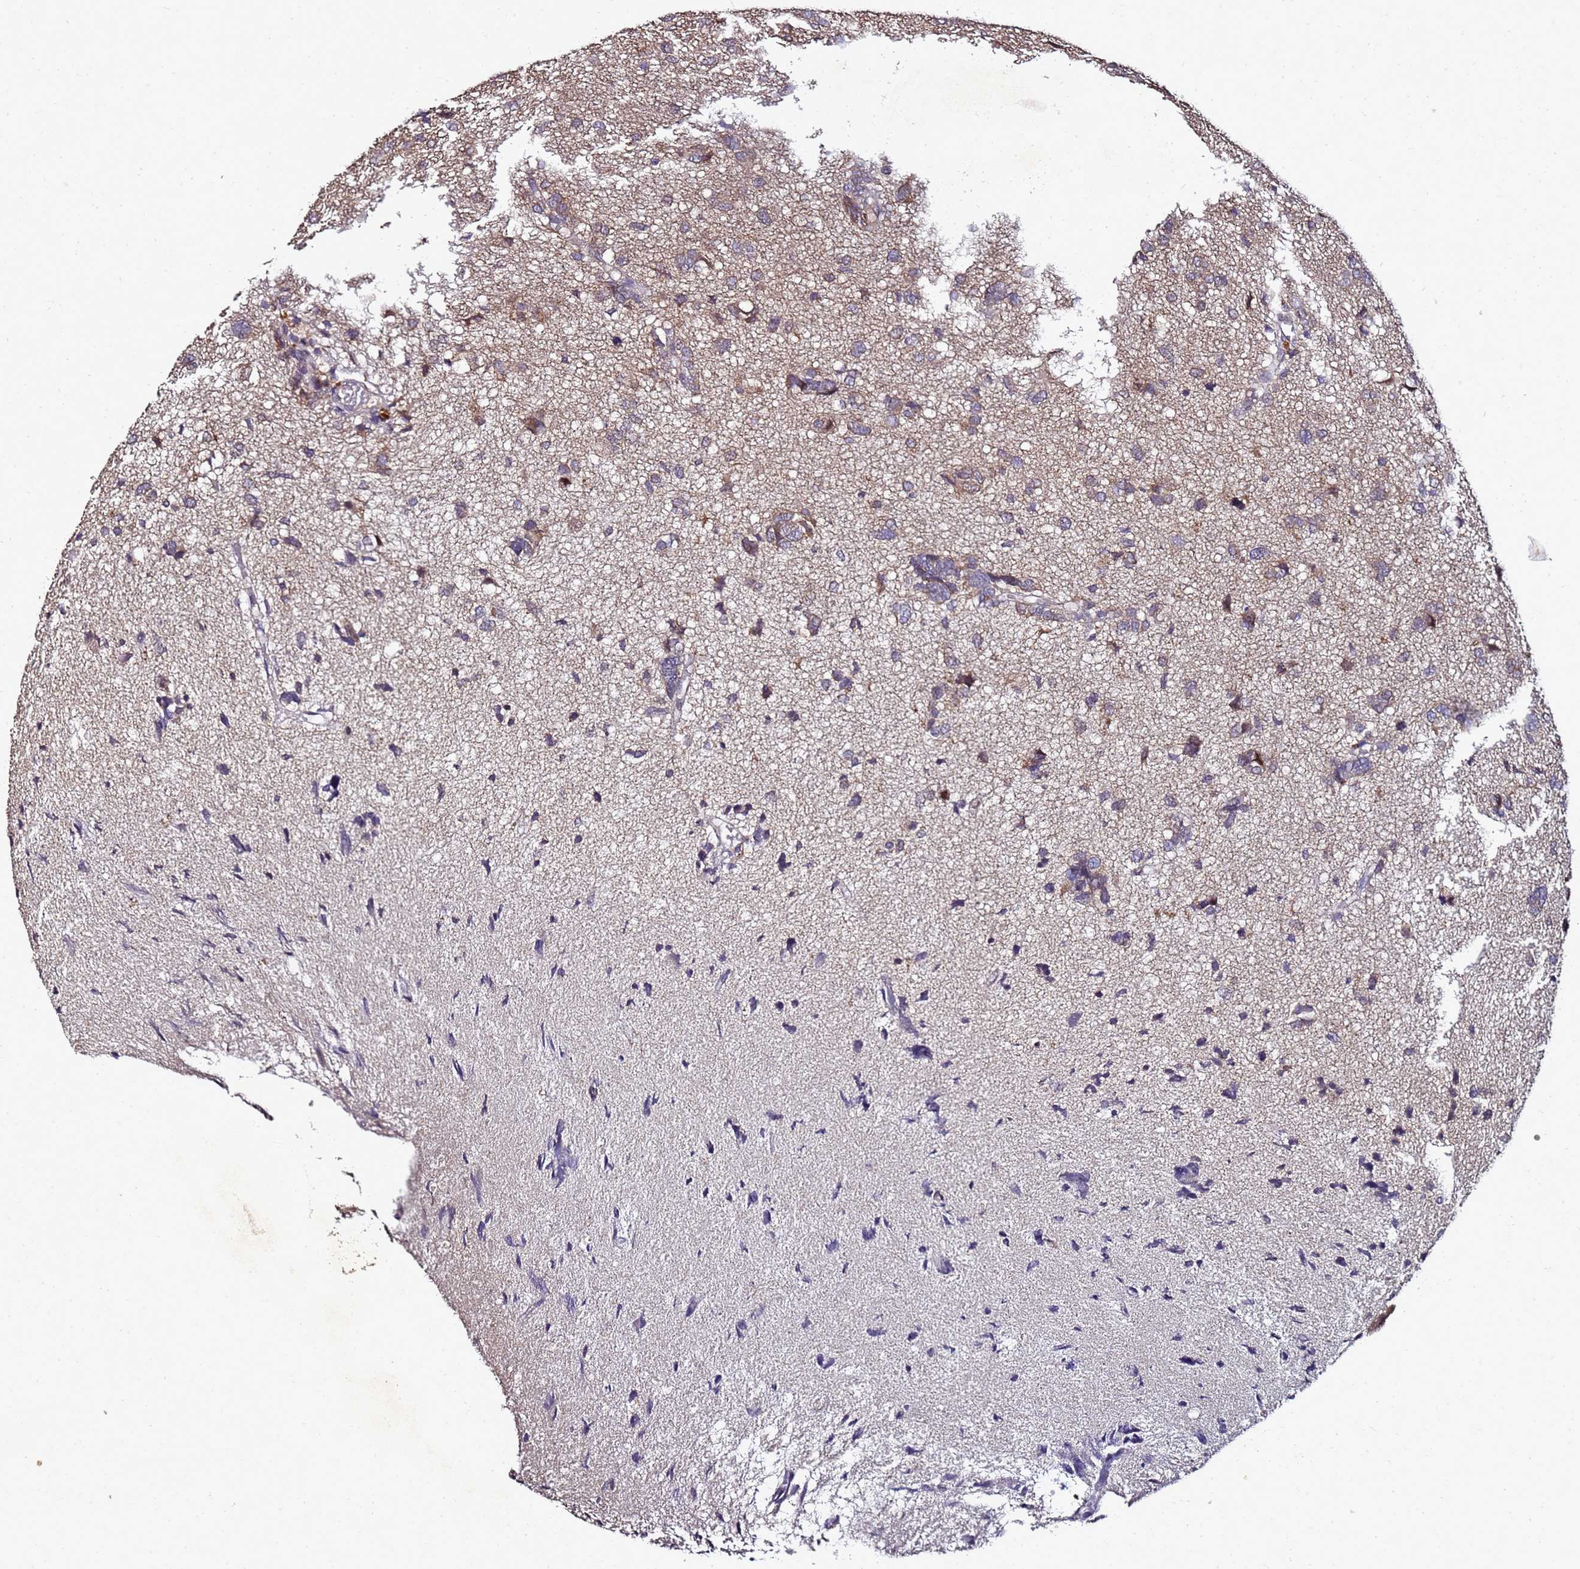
{"staining": {"intensity": "weak", "quantity": "<25%", "location": "cytoplasmic/membranous"}, "tissue": "glioma", "cell_type": "Tumor cells", "image_type": "cancer", "snomed": [{"axis": "morphology", "description": "Glioma, malignant, High grade"}, {"axis": "topography", "description": "Brain"}], "caption": "An IHC micrograph of malignant glioma (high-grade) is shown. There is no staining in tumor cells of malignant glioma (high-grade). The staining was performed using DAB (3,3'-diaminobenzidine) to visualize the protein expression in brown, while the nuclei were stained in blue with hematoxylin (Magnification: 20x).", "gene": "ANKRD17", "patient": {"sex": "female", "age": 59}}